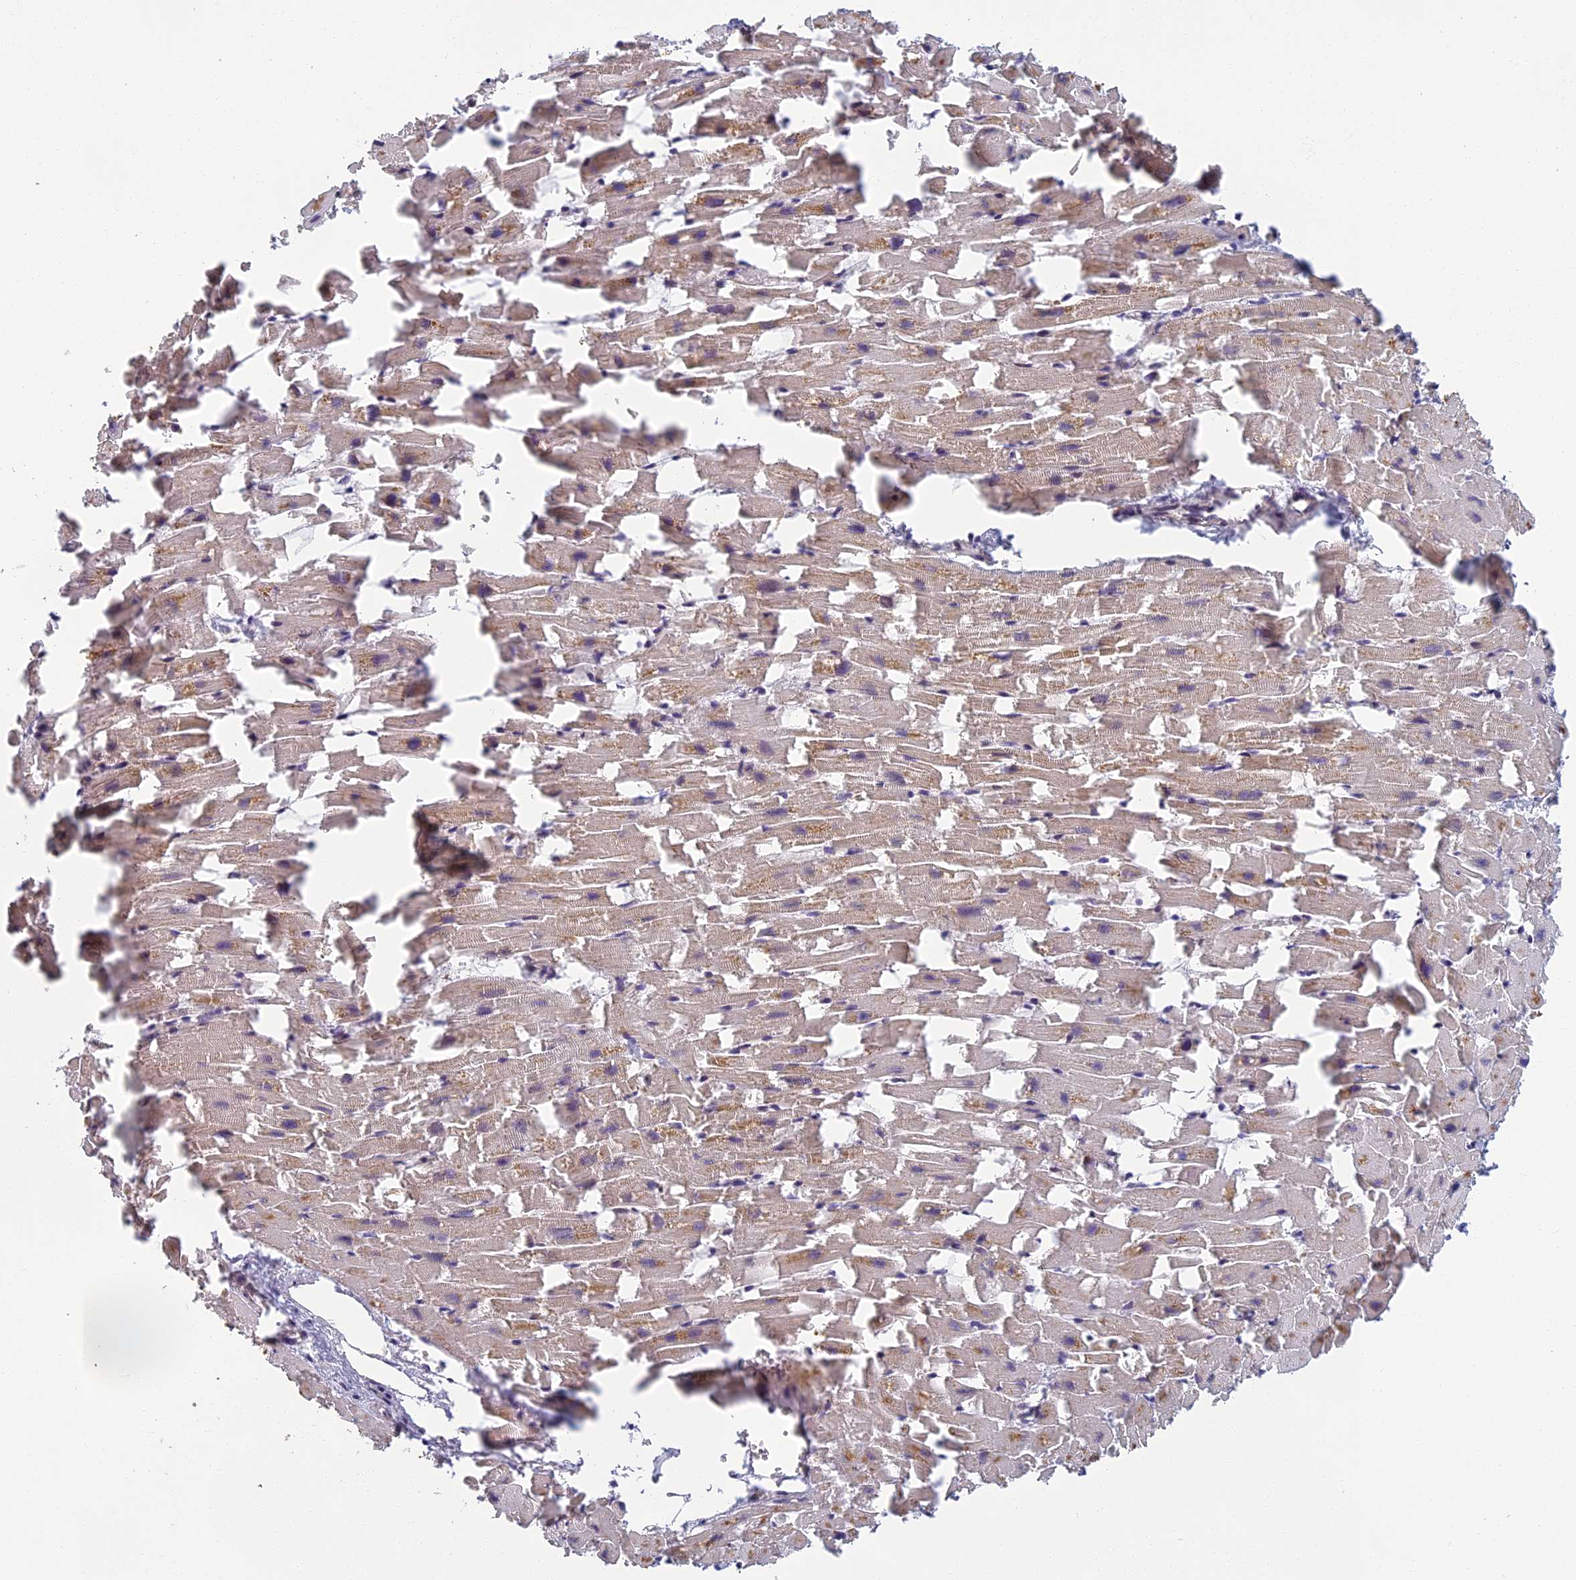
{"staining": {"intensity": "weak", "quantity": ">75%", "location": "cytoplasmic/membranous,nuclear"}, "tissue": "heart muscle", "cell_type": "Cardiomyocytes", "image_type": "normal", "snomed": [{"axis": "morphology", "description": "Normal tissue, NOS"}, {"axis": "topography", "description": "Heart"}], "caption": "Immunohistochemical staining of normal human heart muscle exhibits low levels of weak cytoplasmic/membranous,nuclear staining in about >75% of cardiomyocytes. The staining was performed using DAB to visualize the protein expression in brown, while the nuclei were stained in blue with hematoxylin (Magnification: 20x).", "gene": "MORF4L1", "patient": {"sex": "female", "age": 64}}